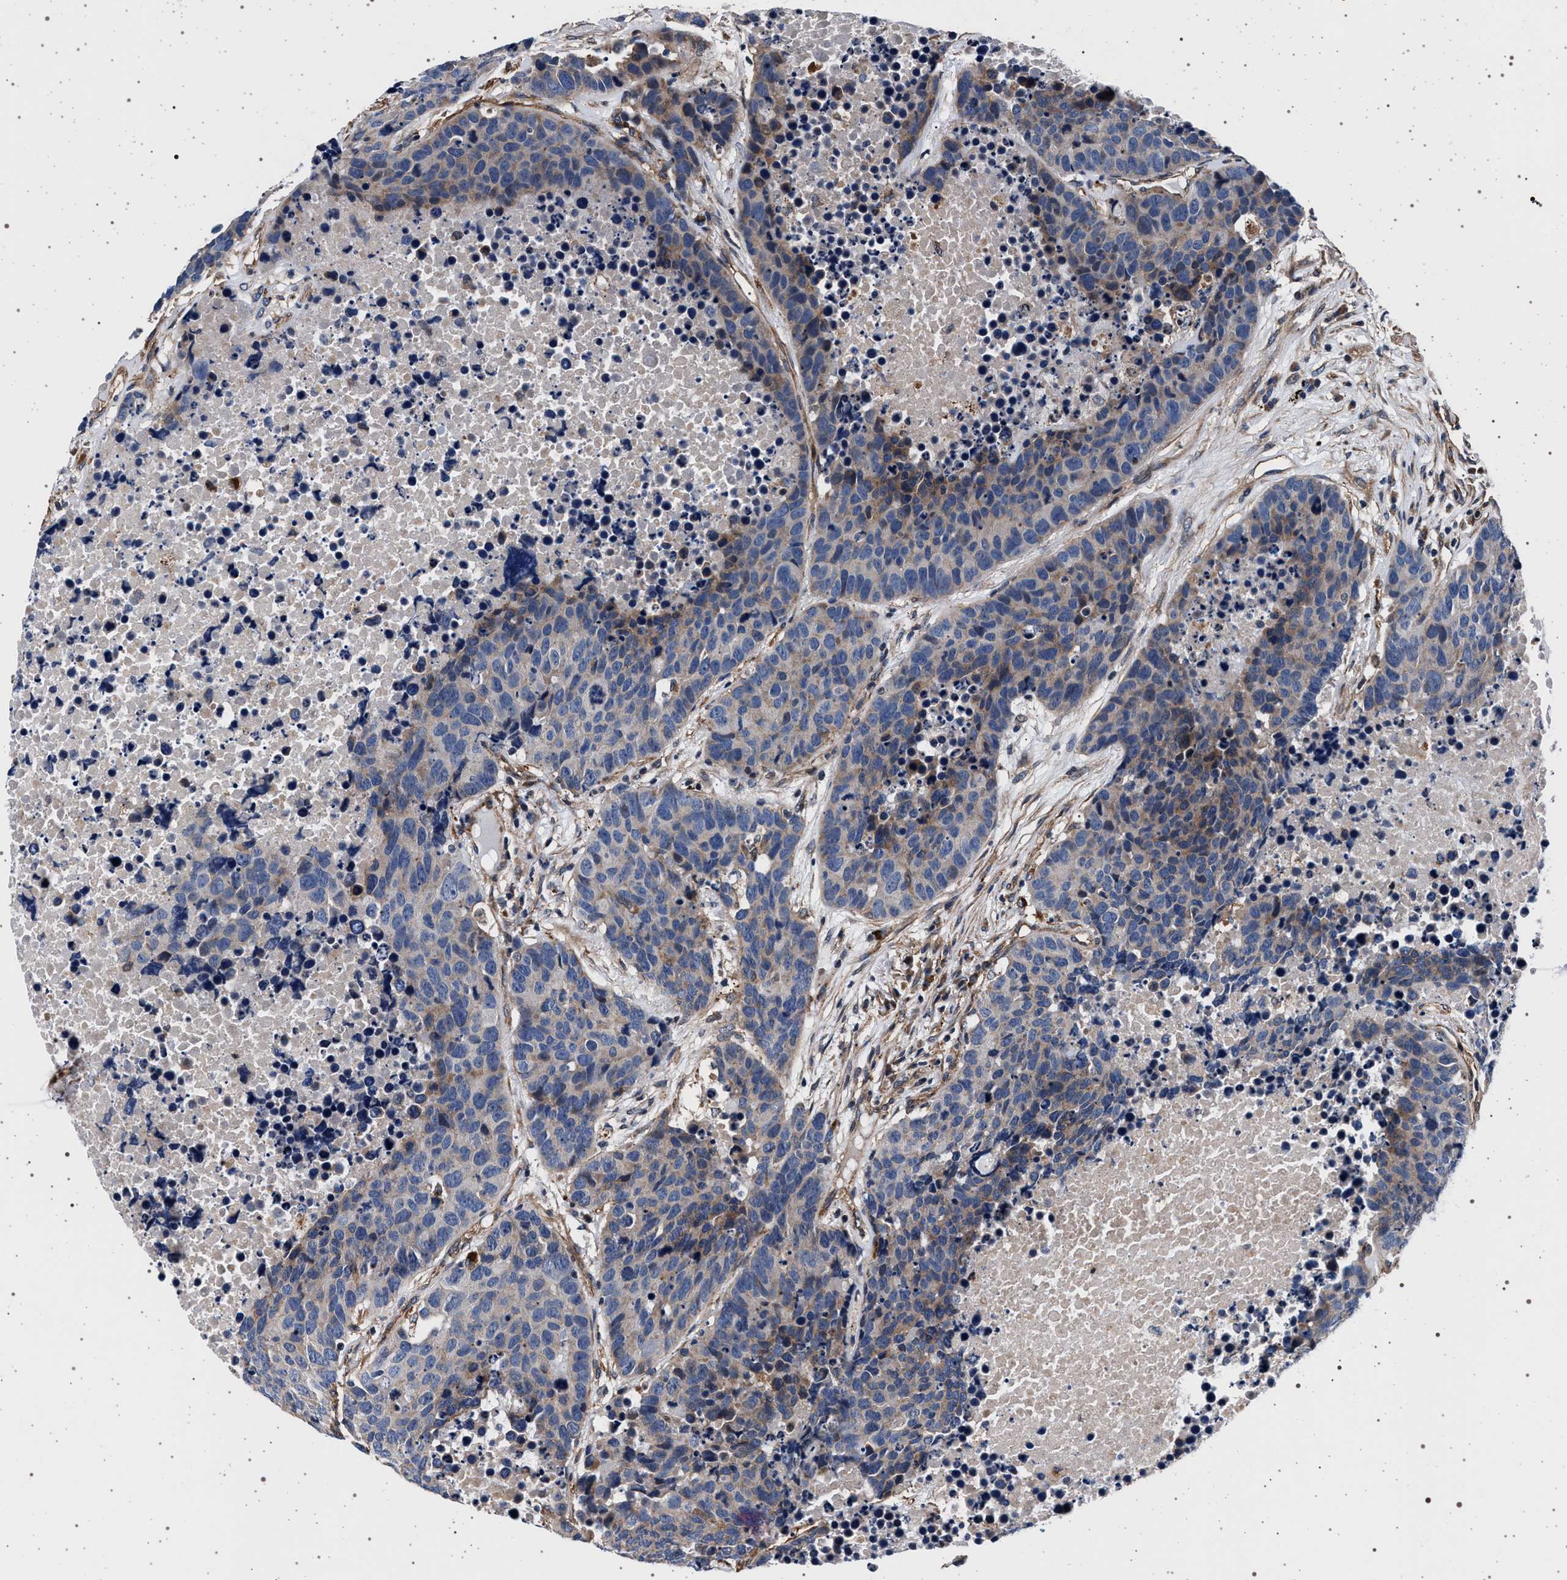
{"staining": {"intensity": "weak", "quantity": "<25%", "location": "cytoplasmic/membranous"}, "tissue": "carcinoid", "cell_type": "Tumor cells", "image_type": "cancer", "snomed": [{"axis": "morphology", "description": "Carcinoid, malignant, NOS"}, {"axis": "topography", "description": "Lung"}], "caption": "DAB (3,3'-diaminobenzidine) immunohistochemical staining of human carcinoid demonstrates no significant positivity in tumor cells.", "gene": "KCNK6", "patient": {"sex": "male", "age": 60}}